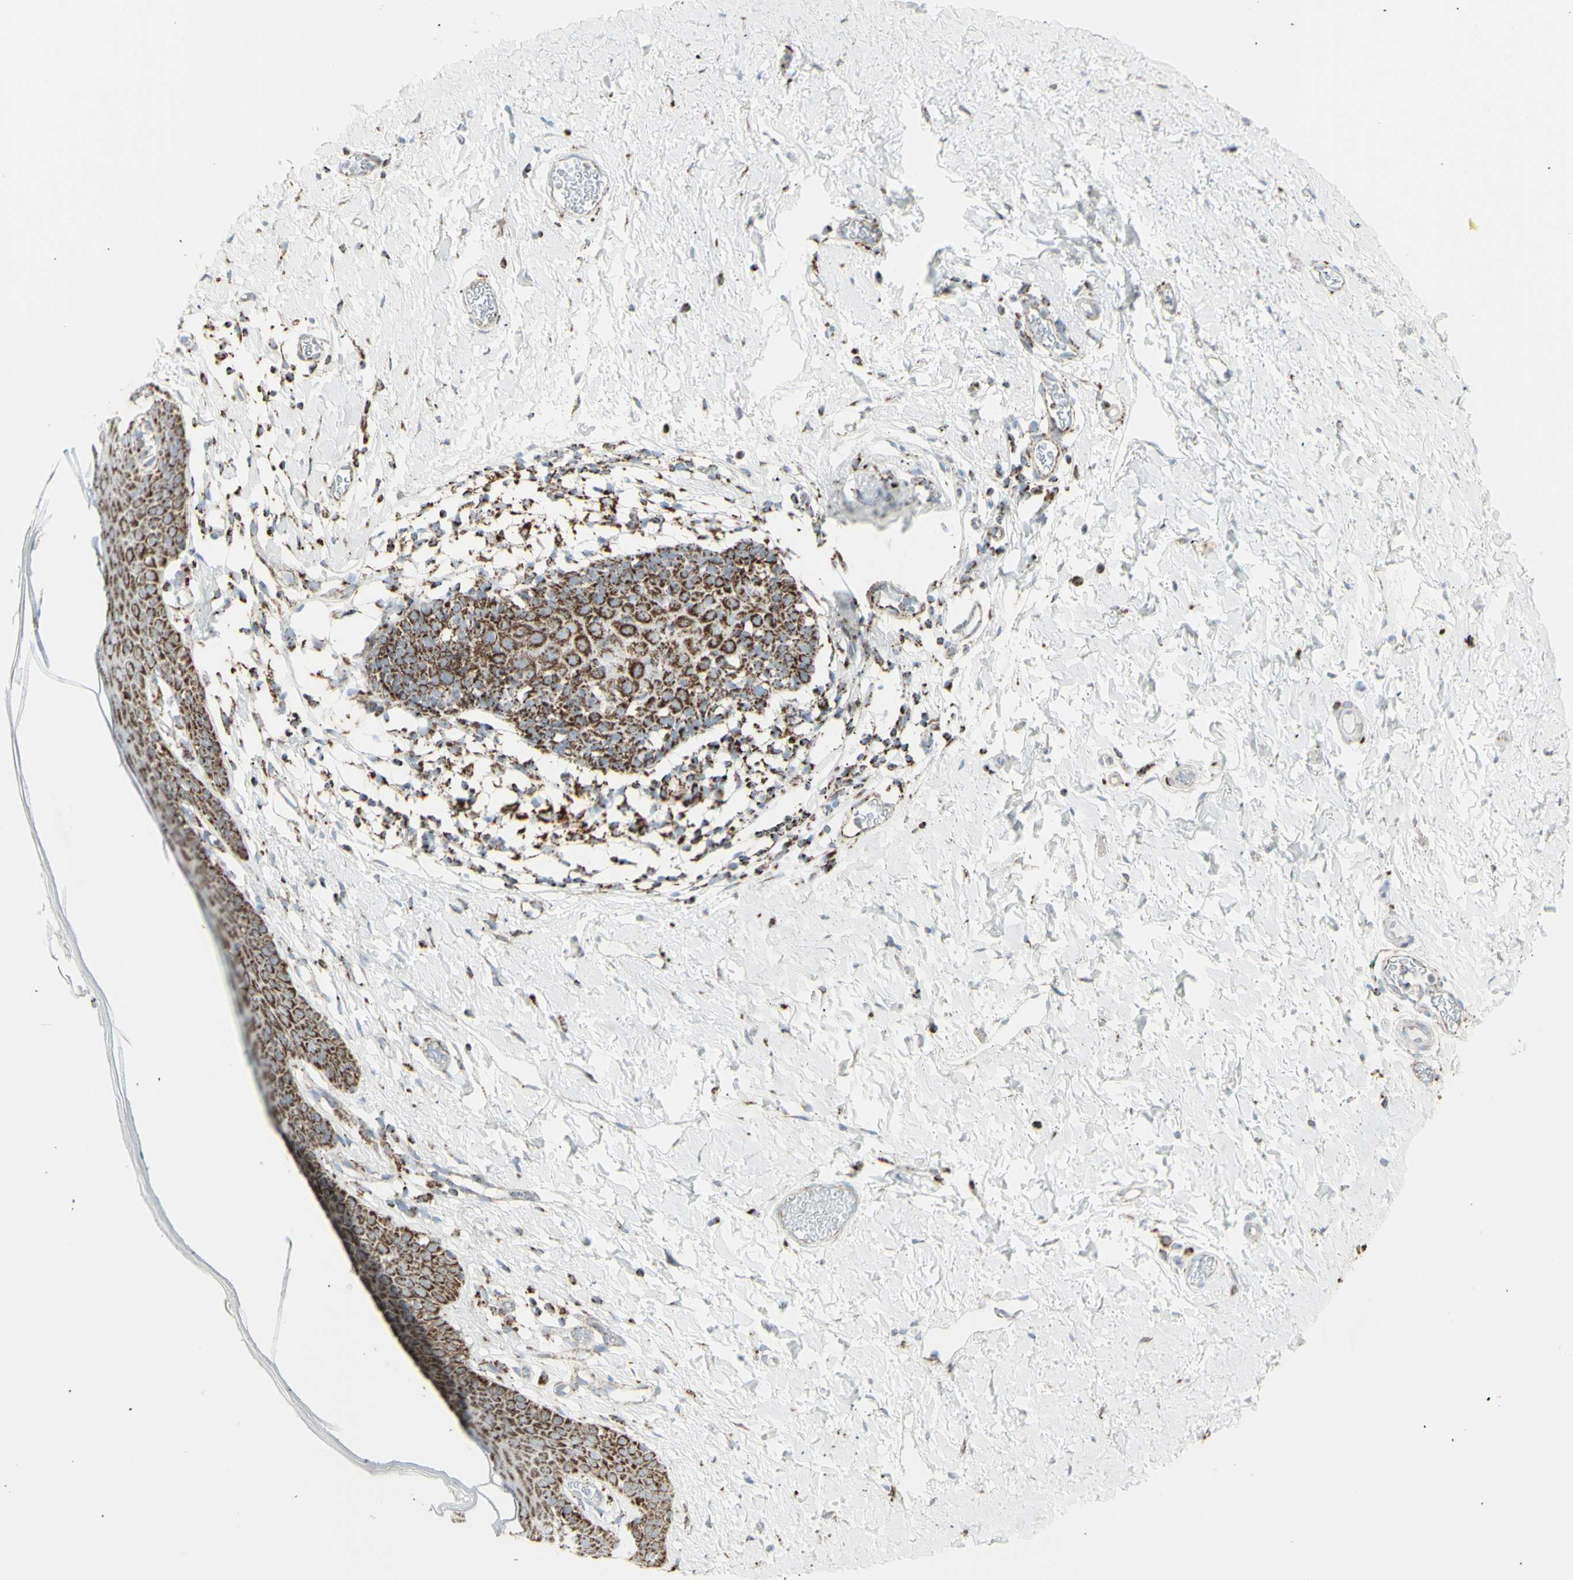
{"staining": {"intensity": "strong", "quantity": ">75%", "location": "cytoplasmic/membranous"}, "tissue": "skin", "cell_type": "Epidermal cells", "image_type": "normal", "snomed": [{"axis": "morphology", "description": "Normal tissue, NOS"}, {"axis": "topography", "description": "Adipose tissue"}, {"axis": "topography", "description": "Vascular tissue"}, {"axis": "topography", "description": "Anal"}, {"axis": "topography", "description": "Peripheral nerve tissue"}], "caption": "Strong cytoplasmic/membranous protein staining is present in about >75% of epidermal cells in skin.", "gene": "PLGRKT", "patient": {"sex": "female", "age": 54}}